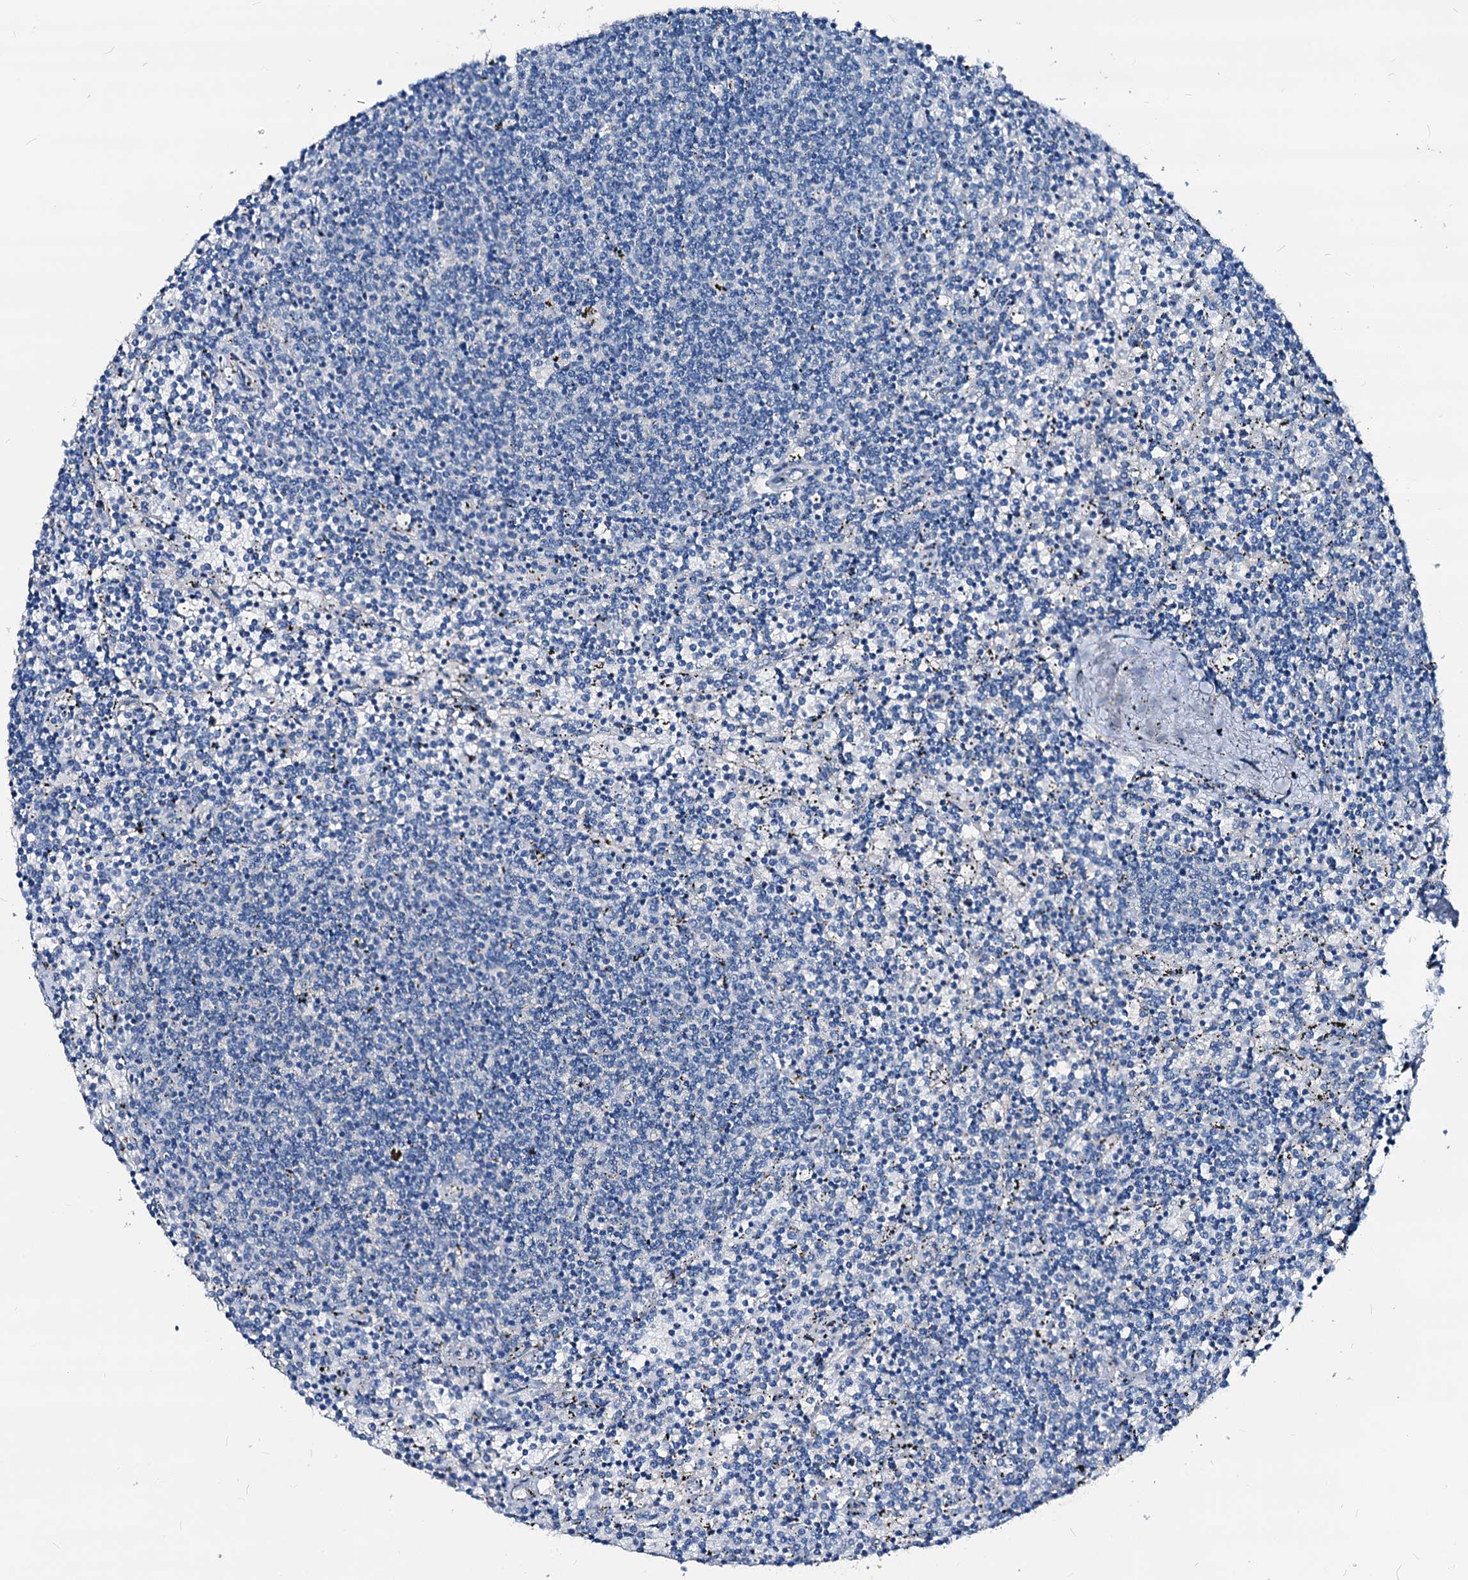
{"staining": {"intensity": "negative", "quantity": "none", "location": "none"}, "tissue": "lymphoma", "cell_type": "Tumor cells", "image_type": "cancer", "snomed": [{"axis": "morphology", "description": "Malignant lymphoma, non-Hodgkin's type, Low grade"}, {"axis": "topography", "description": "Spleen"}], "caption": "Tumor cells show no significant expression in low-grade malignant lymphoma, non-Hodgkin's type.", "gene": "DYDC2", "patient": {"sex": "female", "age": 50}}